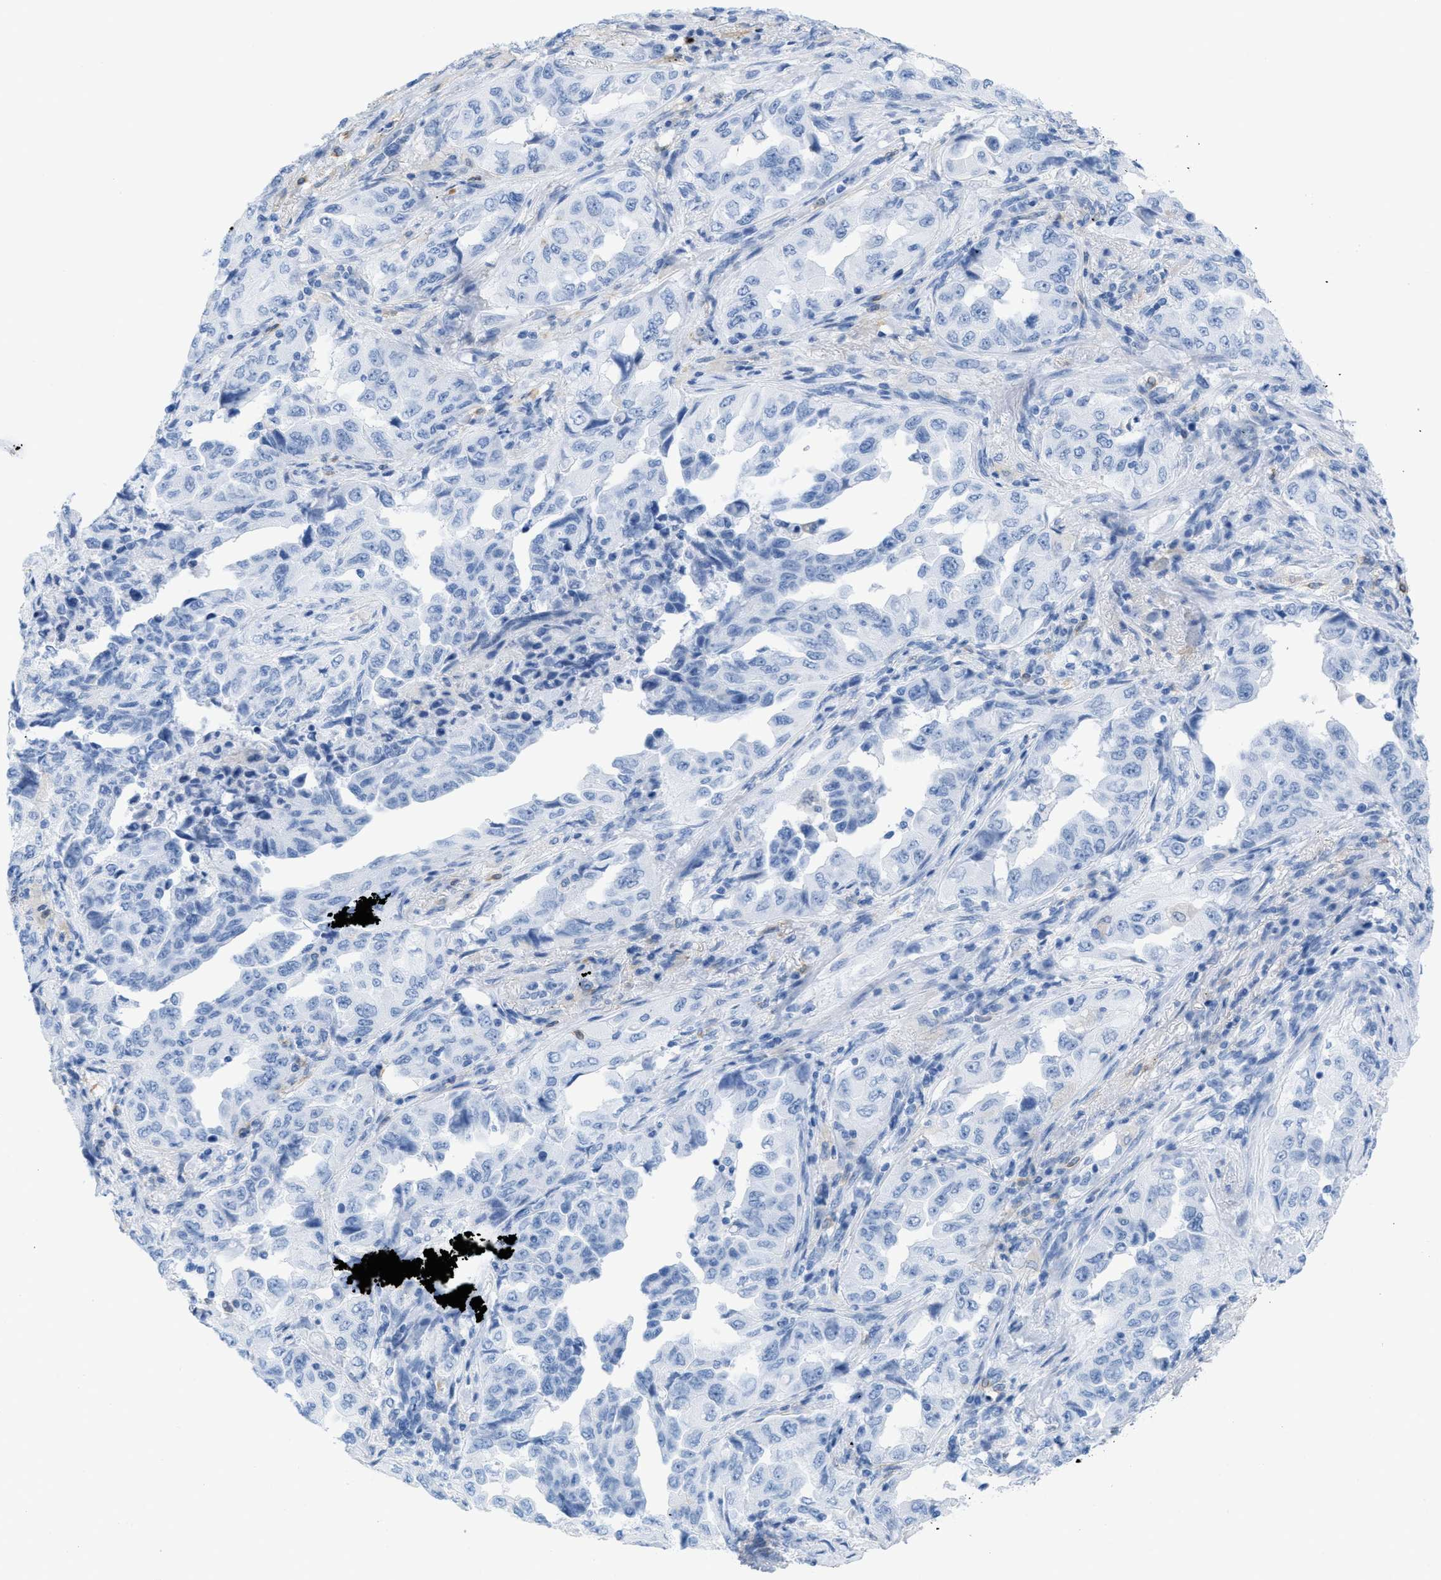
{"staining": {"intensity": "negative", "quantity": "none", "location": "none"}, "tissue": "lung cancer", "cell_type": "Tumor cells", "image_type": "cancer", "snomed": [{"axis": "morphology", "description": "Adenocarcinoma, NOS"}, {"axis": "topography", "description": "Lung"}], "caption": "This is an IHC image of lung cancer. There is no expression in tumor cells.", "gene": "ASGR1", "patient": {"sex": "female", "age": 51}}